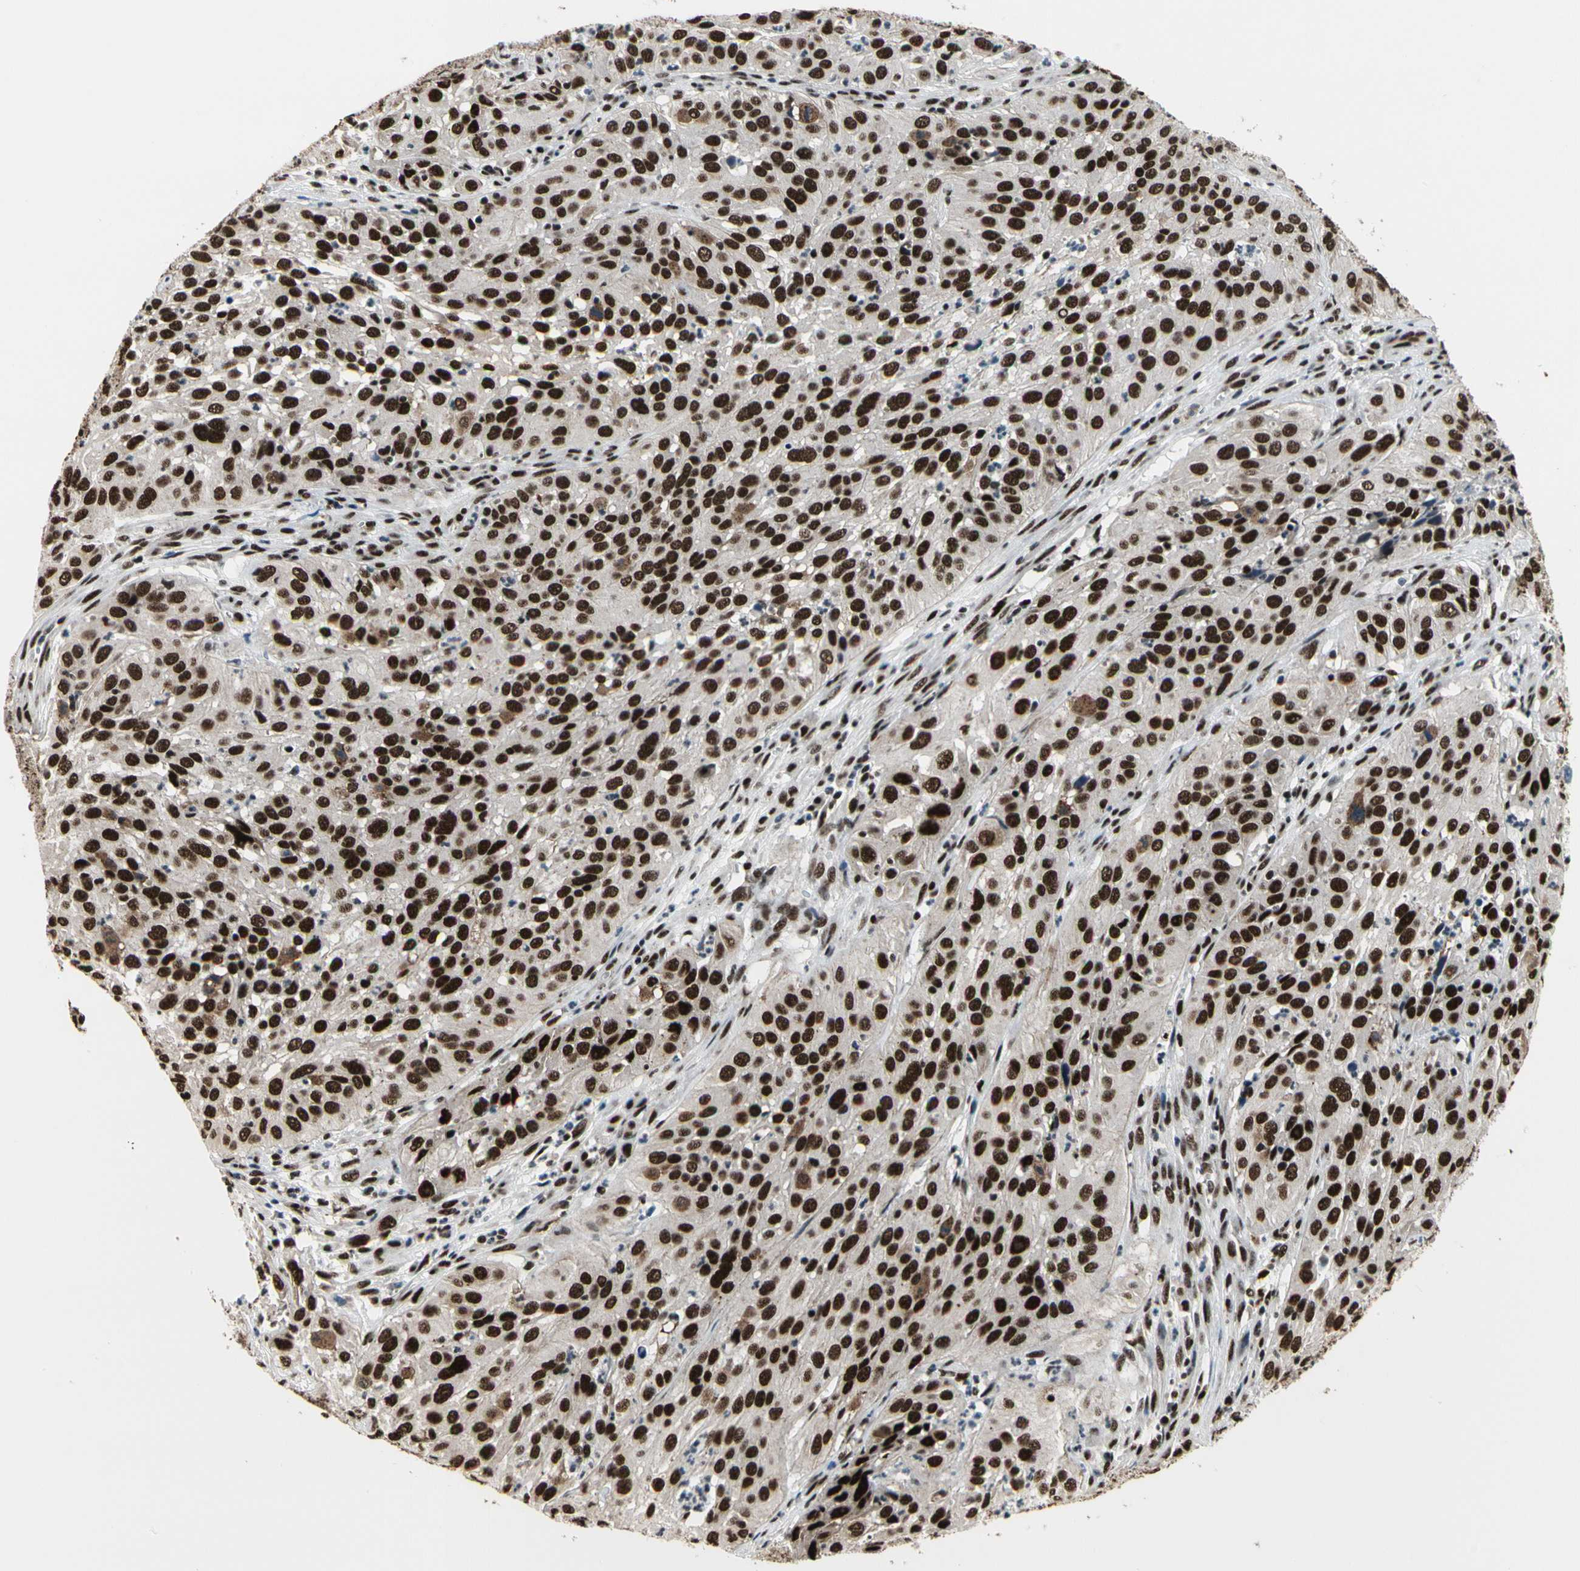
{"staining": {"intensity": "strong", "quantity": ">75%", "location": "nuclear"}, "tissue": "cervical cancer", "cell_type": "Tumor cells", "image_type": "cancer", "snomed": [{"axis": "morphology", "description": "Squamous cell carcinoma, NOS"}, {"axis": "topography", "description": "Cervix"}], "caption": "An image of cervical cancer stained for a protein demonstrates strong nuclear brown staining in tumor cells.", "gene": "SRSF11", "patient": {"sex": "female", "age": 32}}